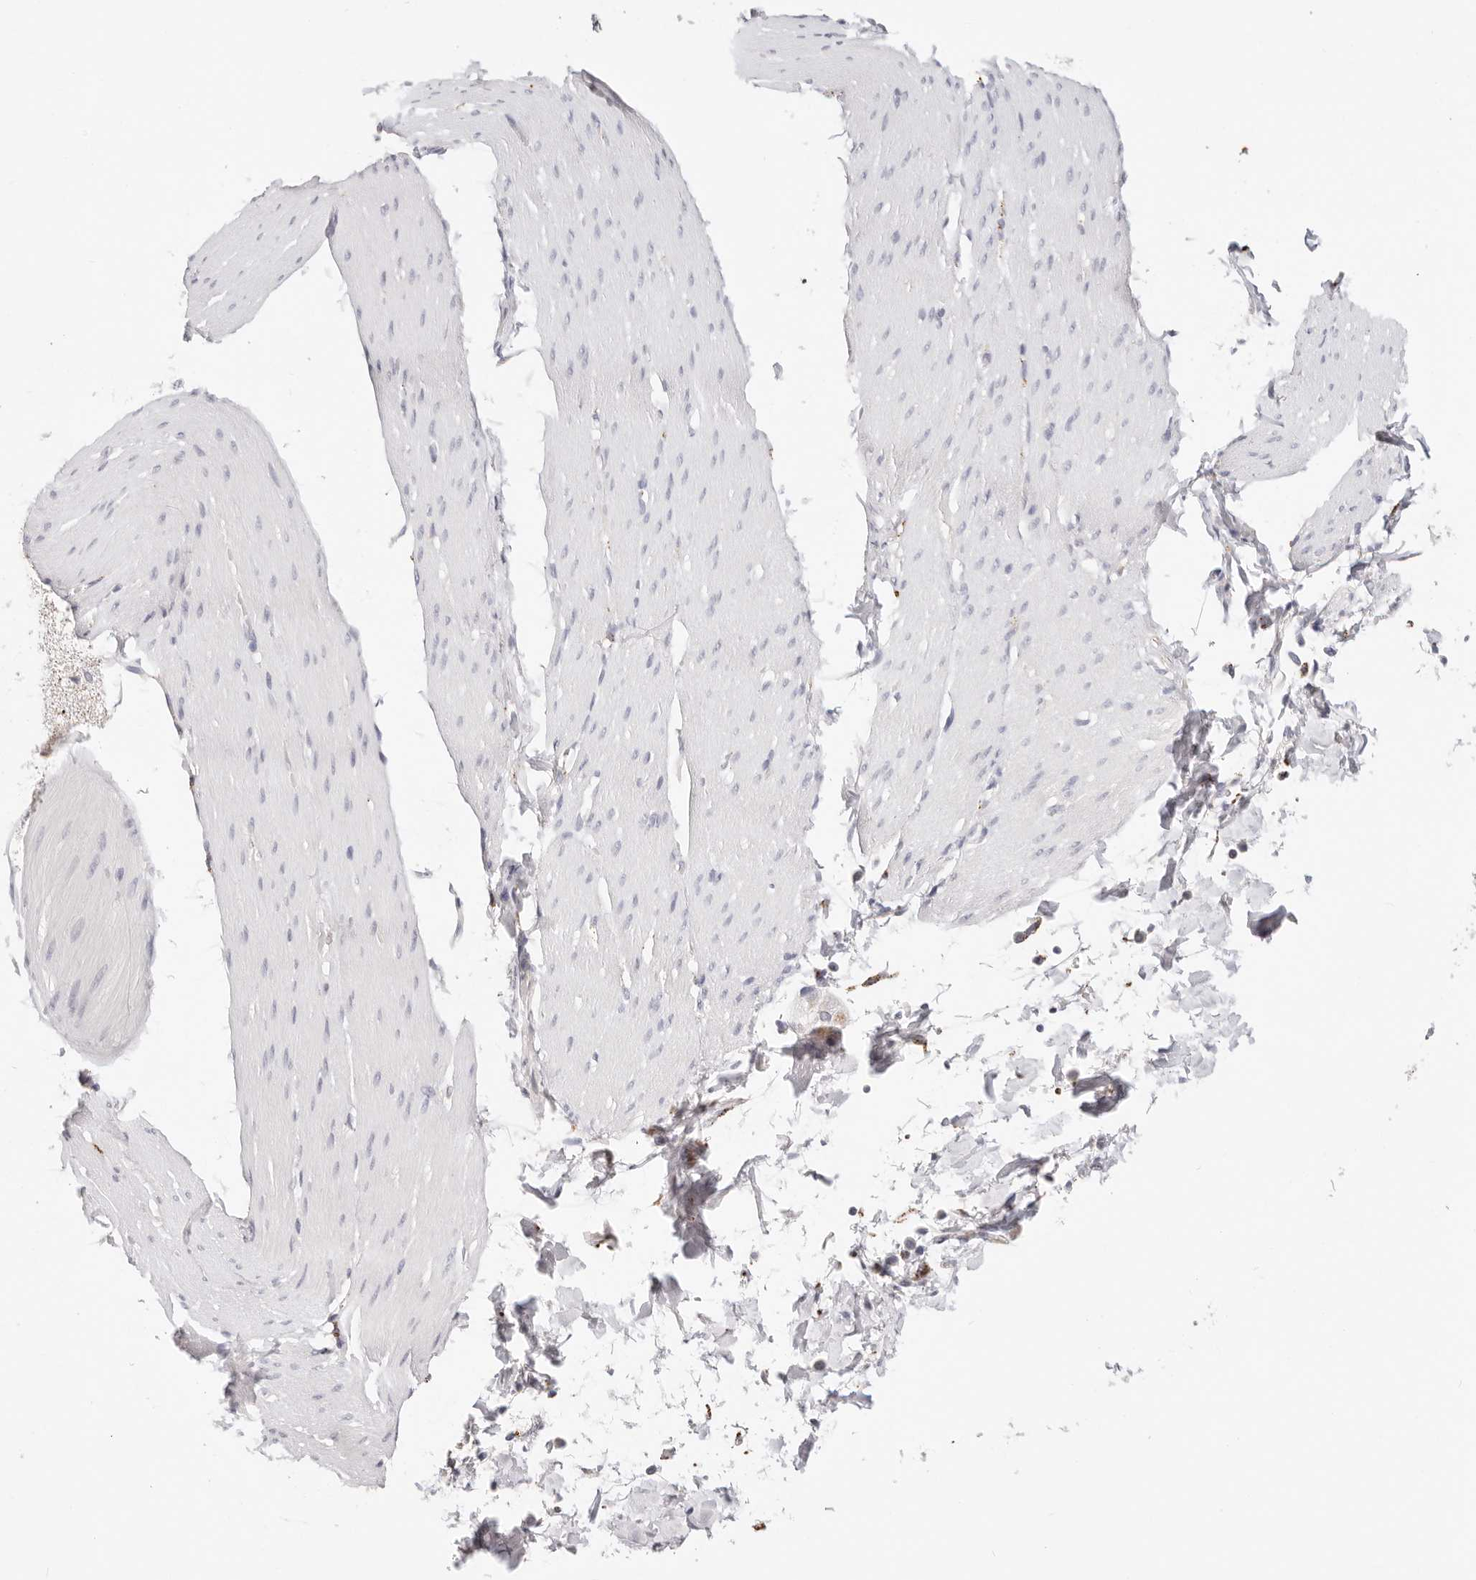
{"staining": {"intensity": "negative", "quantity": "none", "location": "none"}, "tissue": "smooth muscle", "cell_type": "Smooth muscle cells", "image_type": "normal", "snomed": [{"axis": "morphology", "description": "Normal tissue, NOS"}, {"axis": "topography", "description": "Smooth muscle"}, {"axis": "topography", "description": "Small intestine"}], "caption": "Immunohistochemical staining of unremarkable human smooth muscle displays no significant staining in smooth muscle cells.", "gene": "STKLD1", "patient": {"sex": "female", "age": 84}}